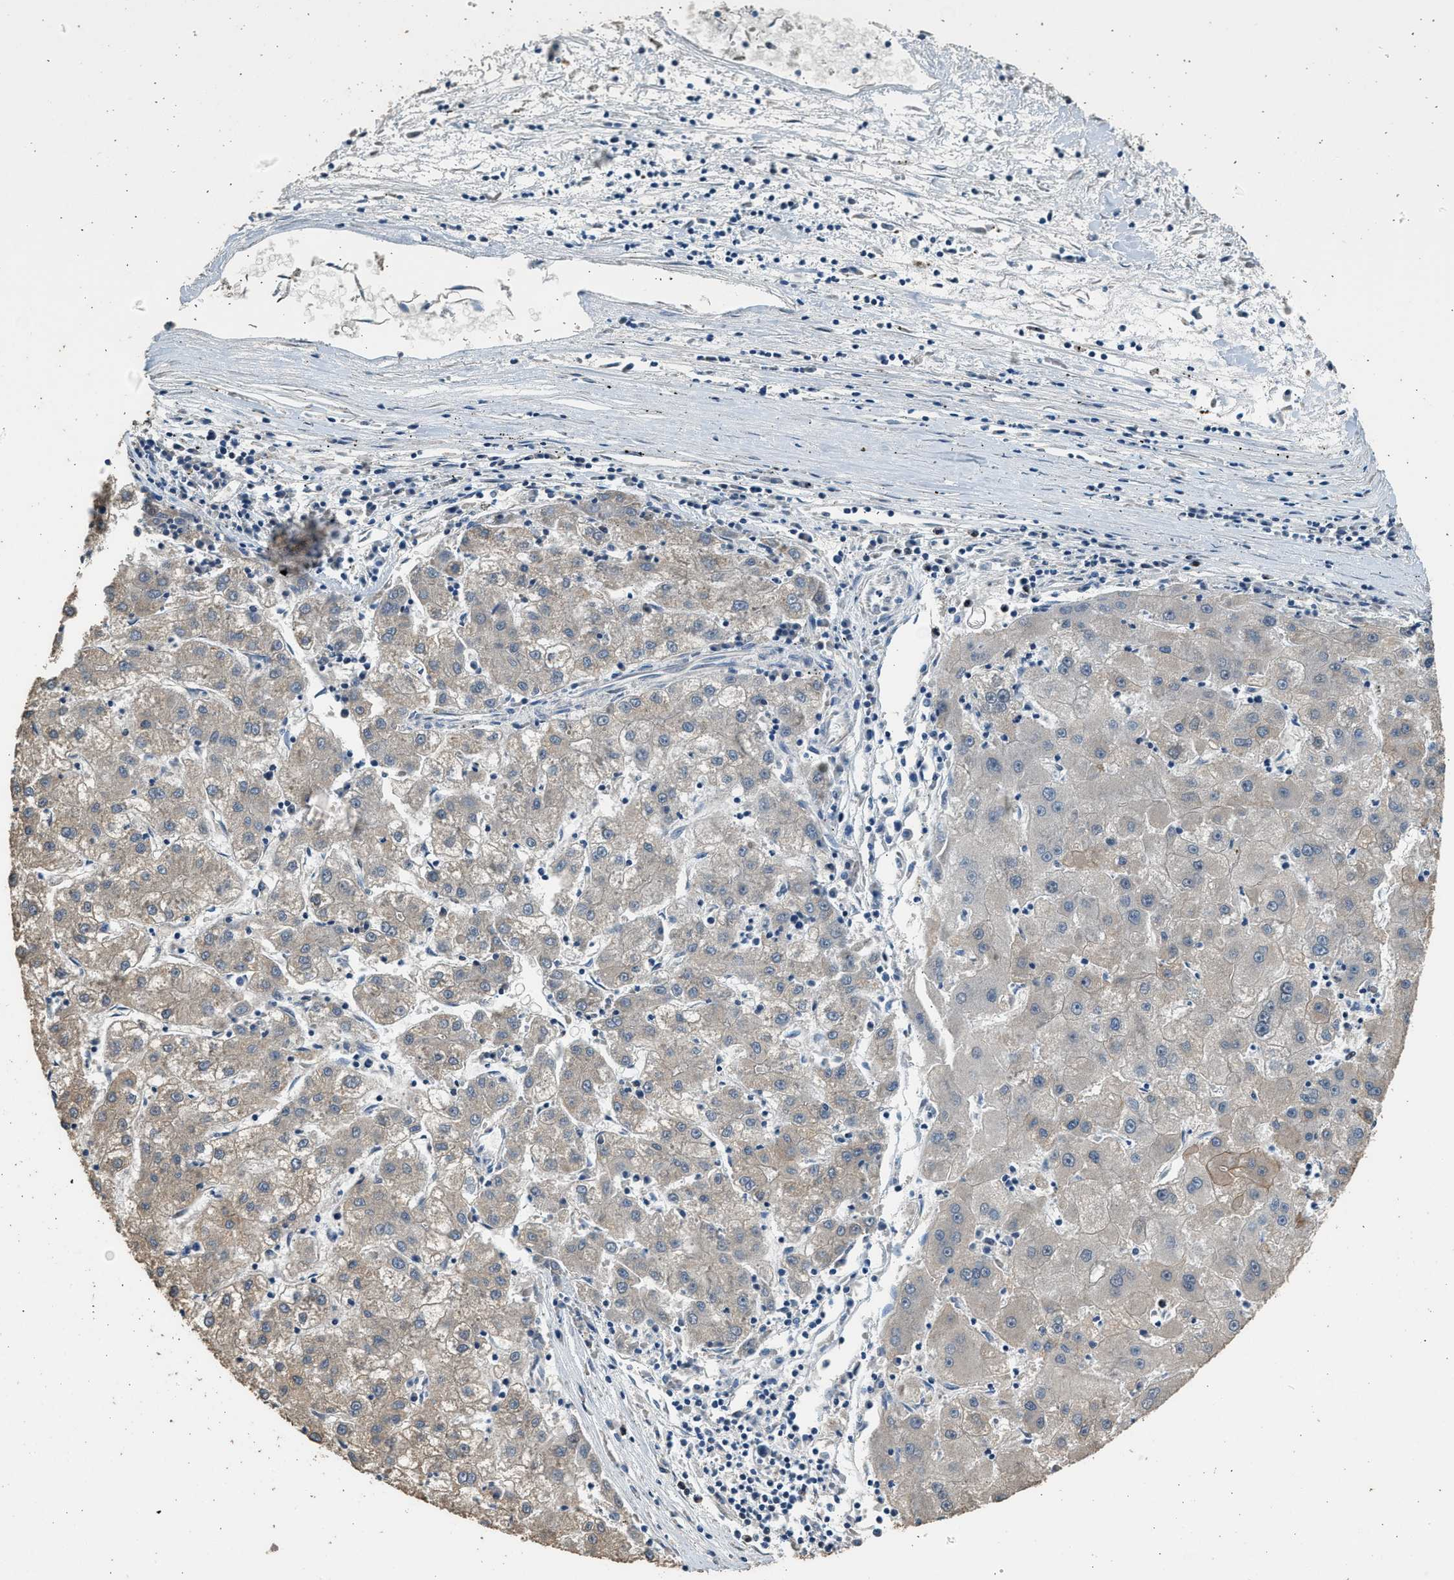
{"staining": {"intensity": "negative", "quantity": "none", "location": "none"}, "tissue": "liver cancer", "cell_type": "Tumor cells", "image_type": "cancer", "snomed": [{"axis": "morphology", "description": "Carcinoma, Hepatocellular, NOS"}, {"axis": "topography", "description": "Liver"}], "caption": "The photomicrograph shows no significant staining in tumor cells of liver cancer (hepatocellular carcinoma). (DAB immunohistochemistry, high magnification).", "gene": "PCLO", "patient": {"sex": "male", "age": 72}}